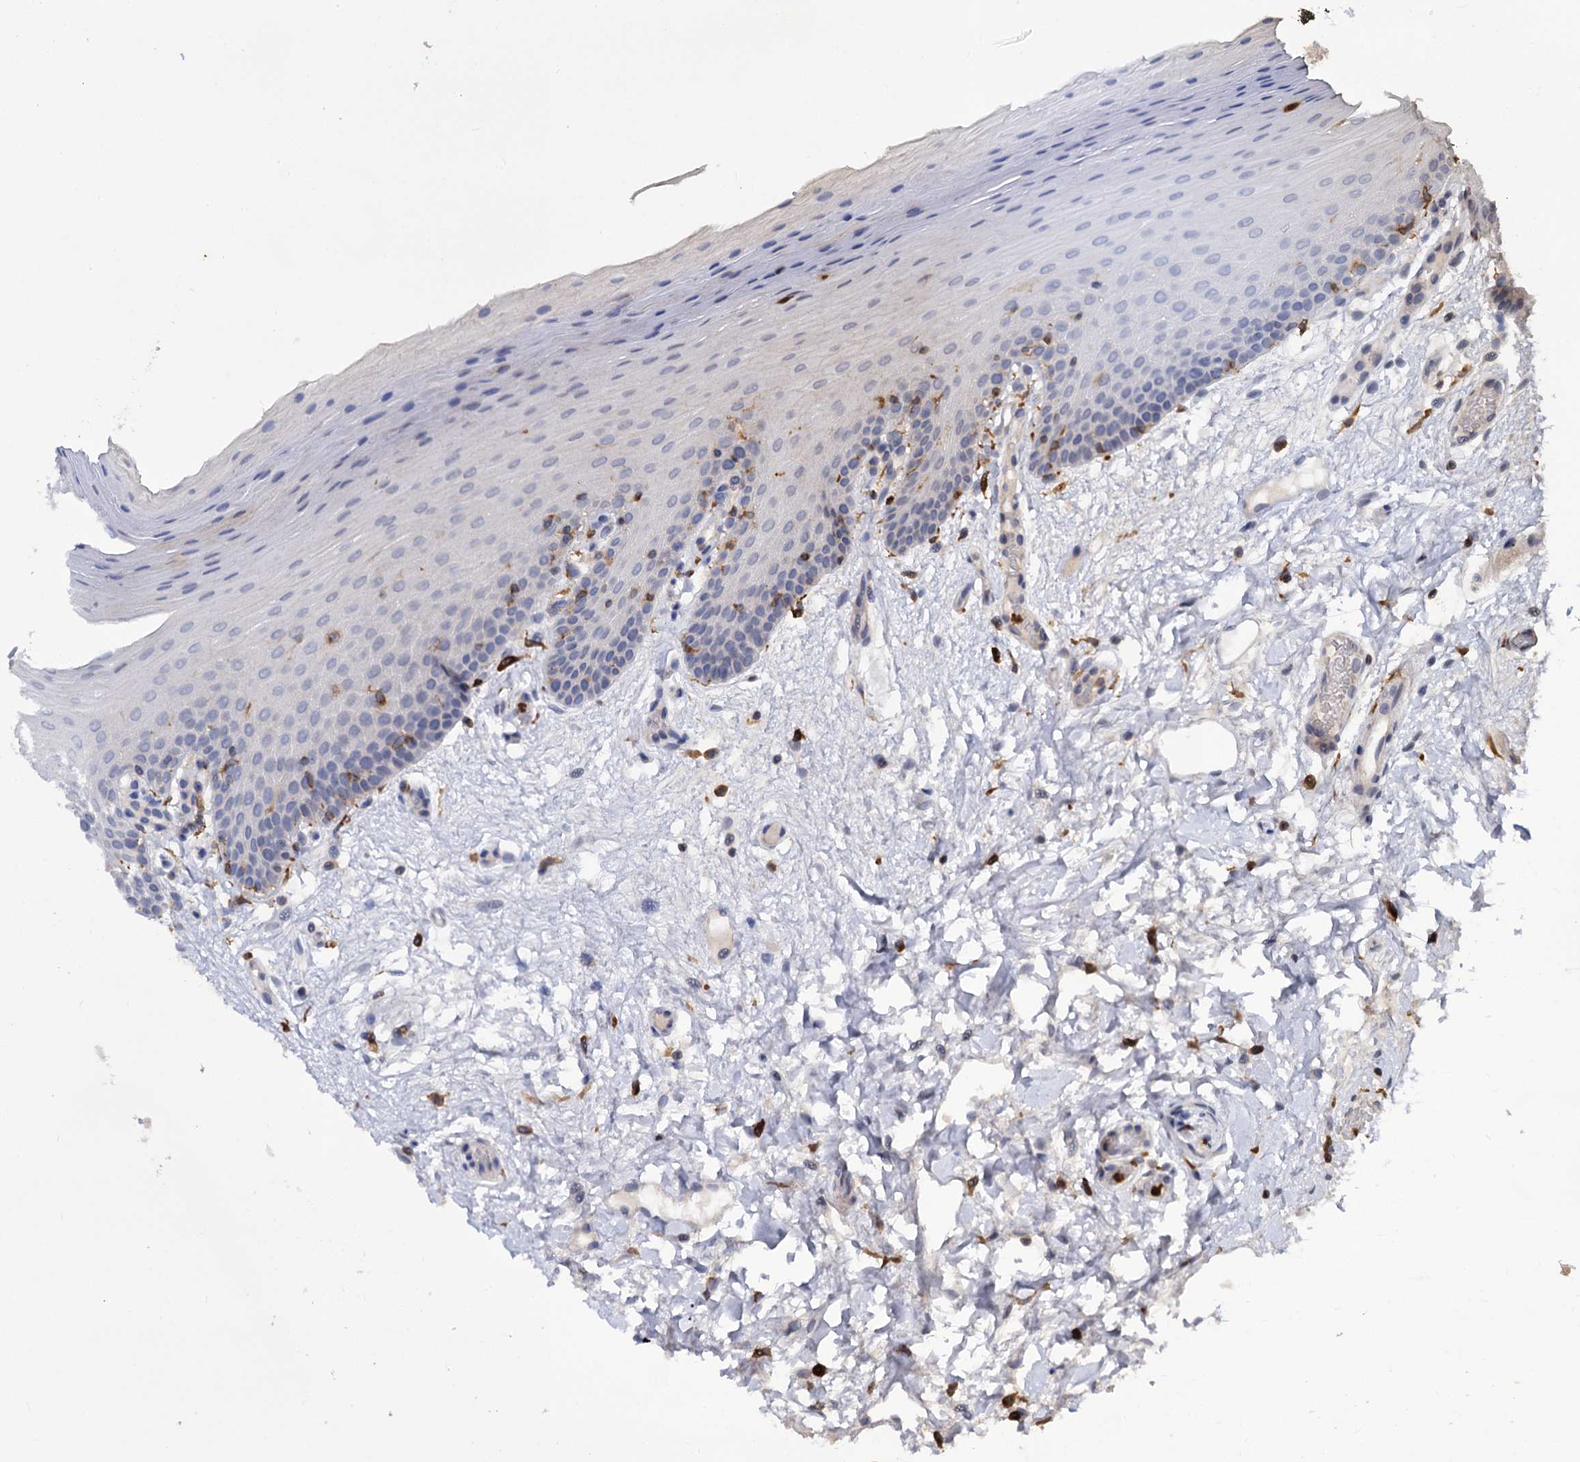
{"staining": {"intensity": "negative", "quantity": "none", "location": "none"}, "tissue": "oral mucosa", "cell_type": "Squamous epithelial cells", "image_type": "normal", "snomed": [{"axis": "morphology", "description": "Normal tissue, NOS"}, {"axis": "topography", "description": "Oral tissue"}, {"axis": "topography", "description": "Tounge, NOS"}], "caption": "Human oral mucosa stained for a protein using immunohistochemistry (IHC) exhibits no staining in squamous epithelial cells.", "gene": "RHOG", "patient": {"sex": "male", "age": 47}}